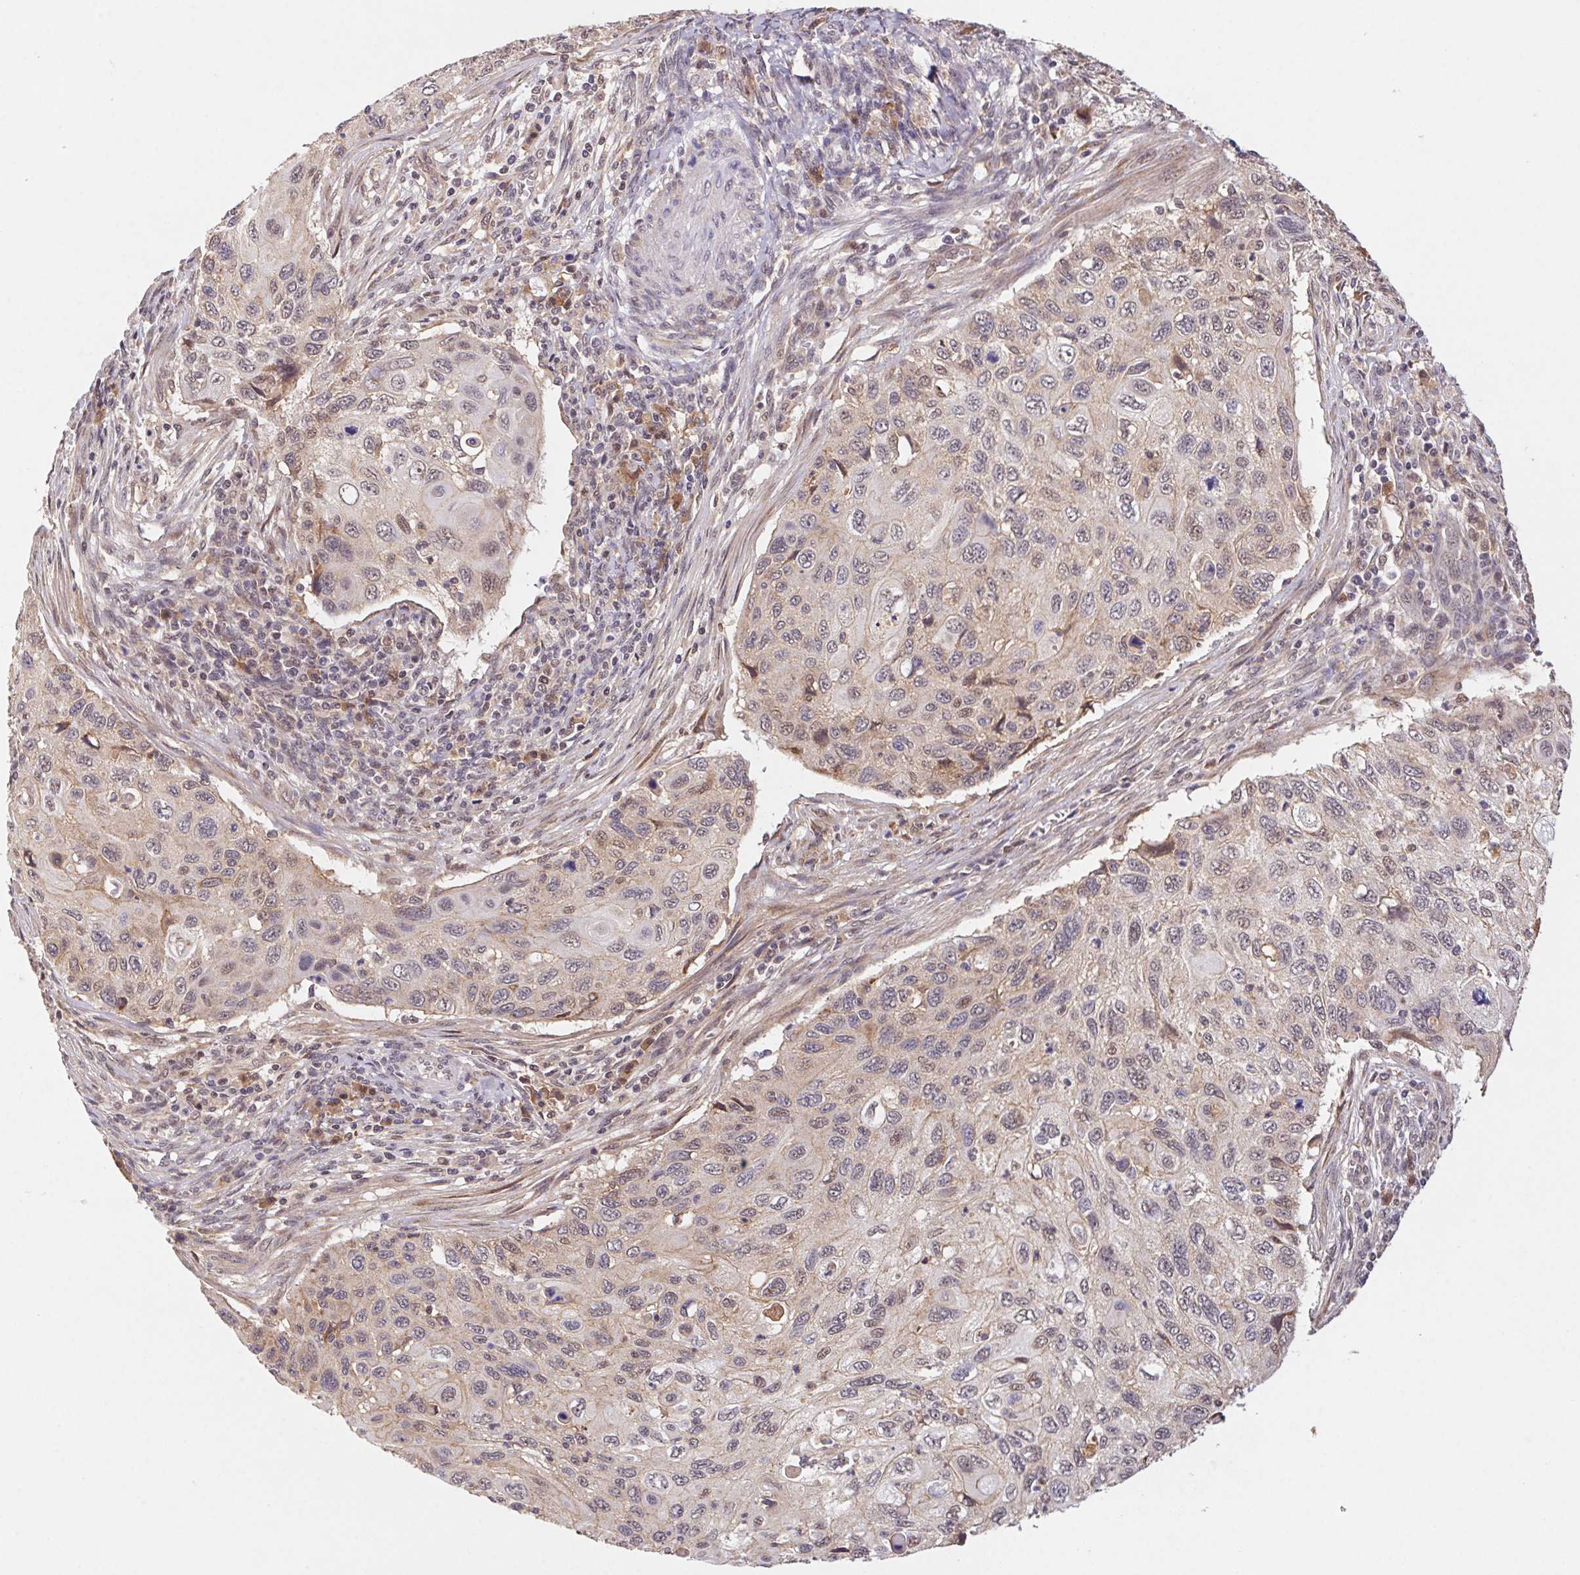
{"staining": {"intensity": "weak", "quantity": "<25%", "location": "cytoplasmic/membranous,nuclear"}, "tissue": "cervical cancer", "cell_type": "Tumor cells", "image_type": "cancer", "snomed": [{"axis": "morphology", "description": "Squamous cell carcinoma, NOS"}, {"axis": "topography", "description": "Cervix"}], "caption": "Human cervical squamous cell carcinoma stained for a protein using immunohistochemistry (IHC) demonstrates no staining in tumor cells.", "gene": "SLC52A2", "patient": {"sex": "female", "age": 70}}